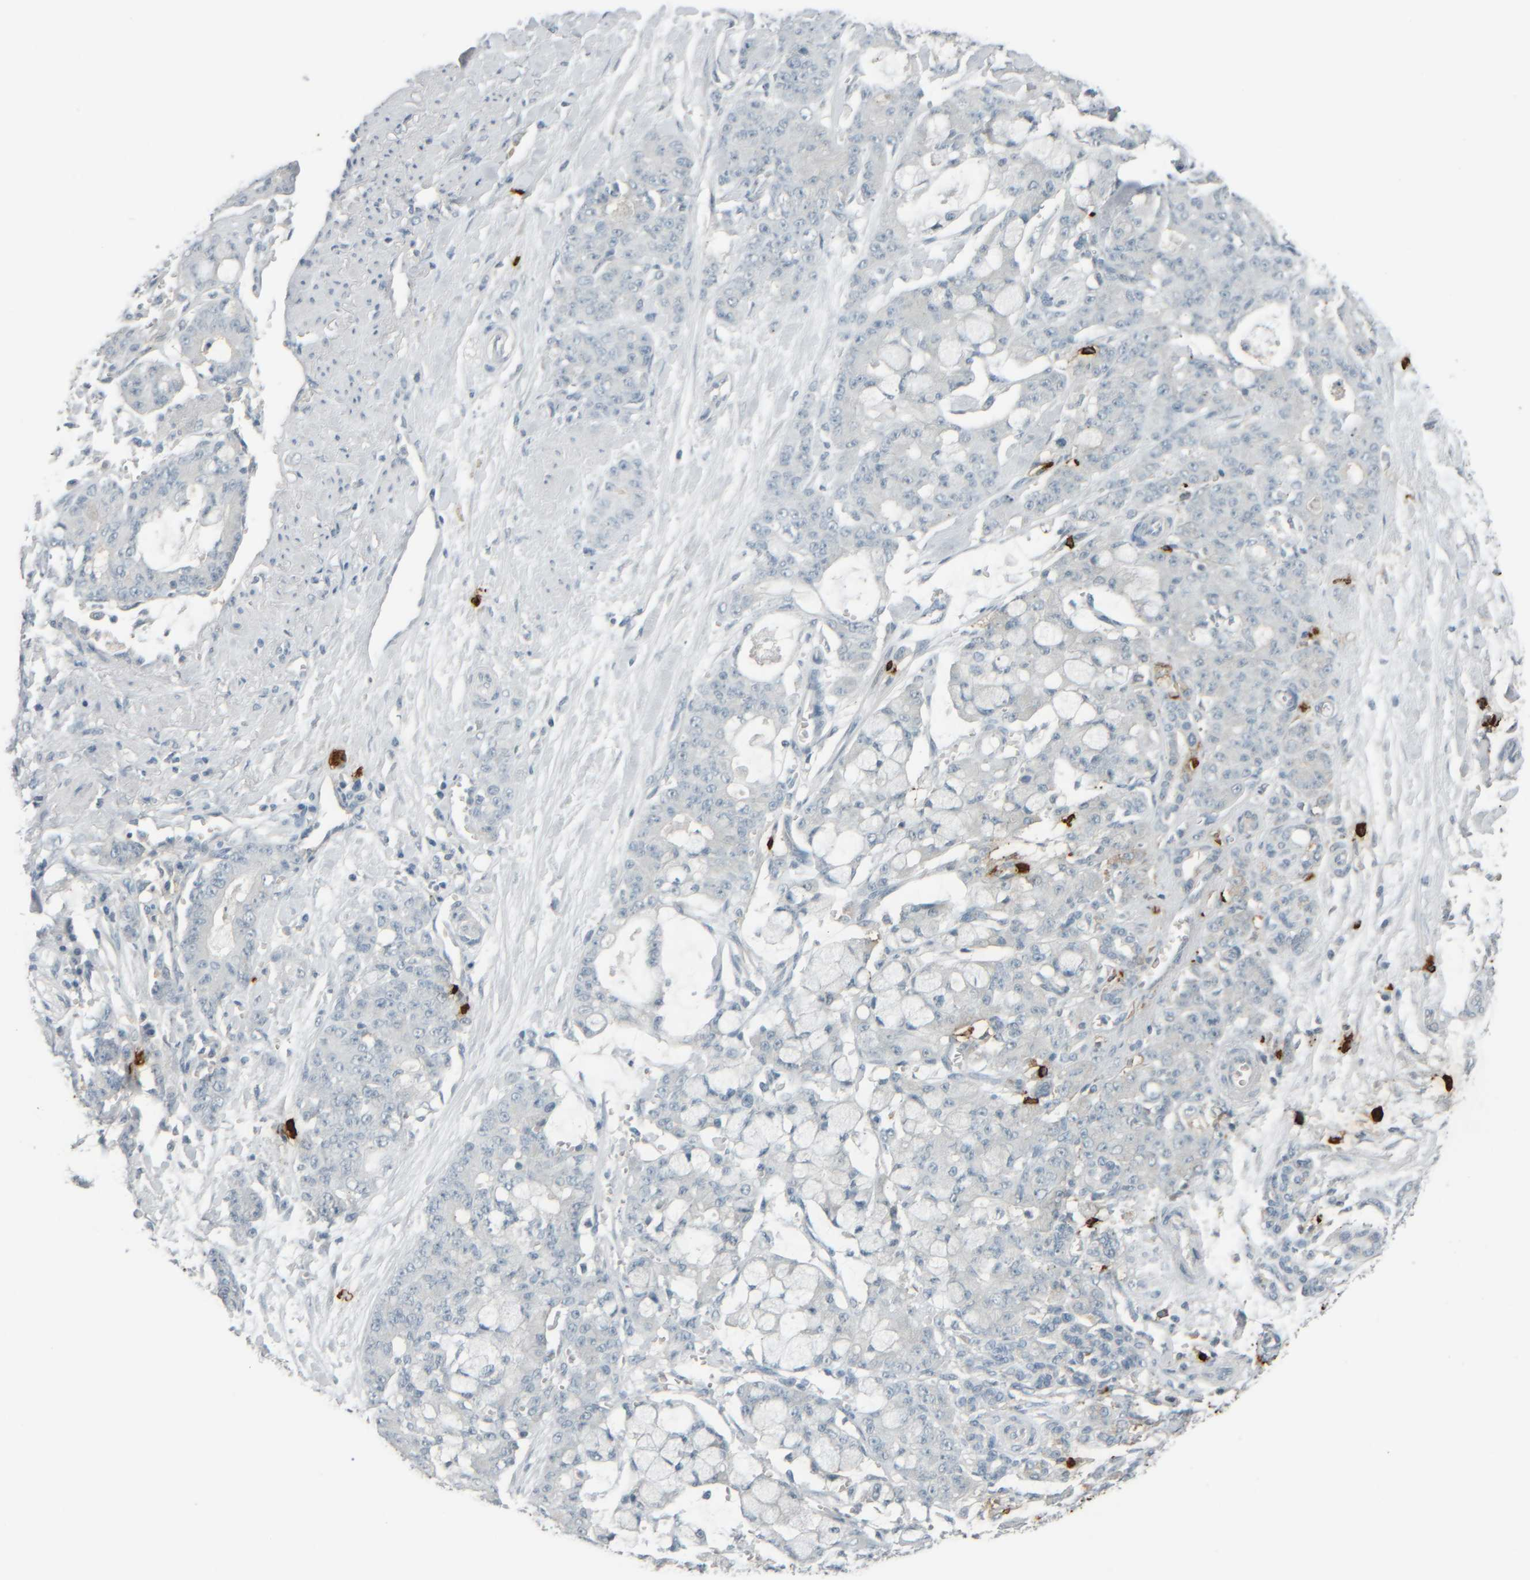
{"staining": {"intensity": "negative", "quantity": "none", "location": "none"}, "tissue": "pancreatic cancer", "cell_type": "Tumor cells", "image_type": "cancer", "snomed": [{"axis": "morphology", "description": "Adenocarcinoma, NOS"}, {"axis": "topography", "description": "Pancreas"}], "caption": "DAB immunohistochemical staining of human pancreatic cancer (adenocarcinoma) demonstrates no significant expression in tumor cells.", "gene": "TPSAB1", "patient": {"sex": "female", "age": 73}}